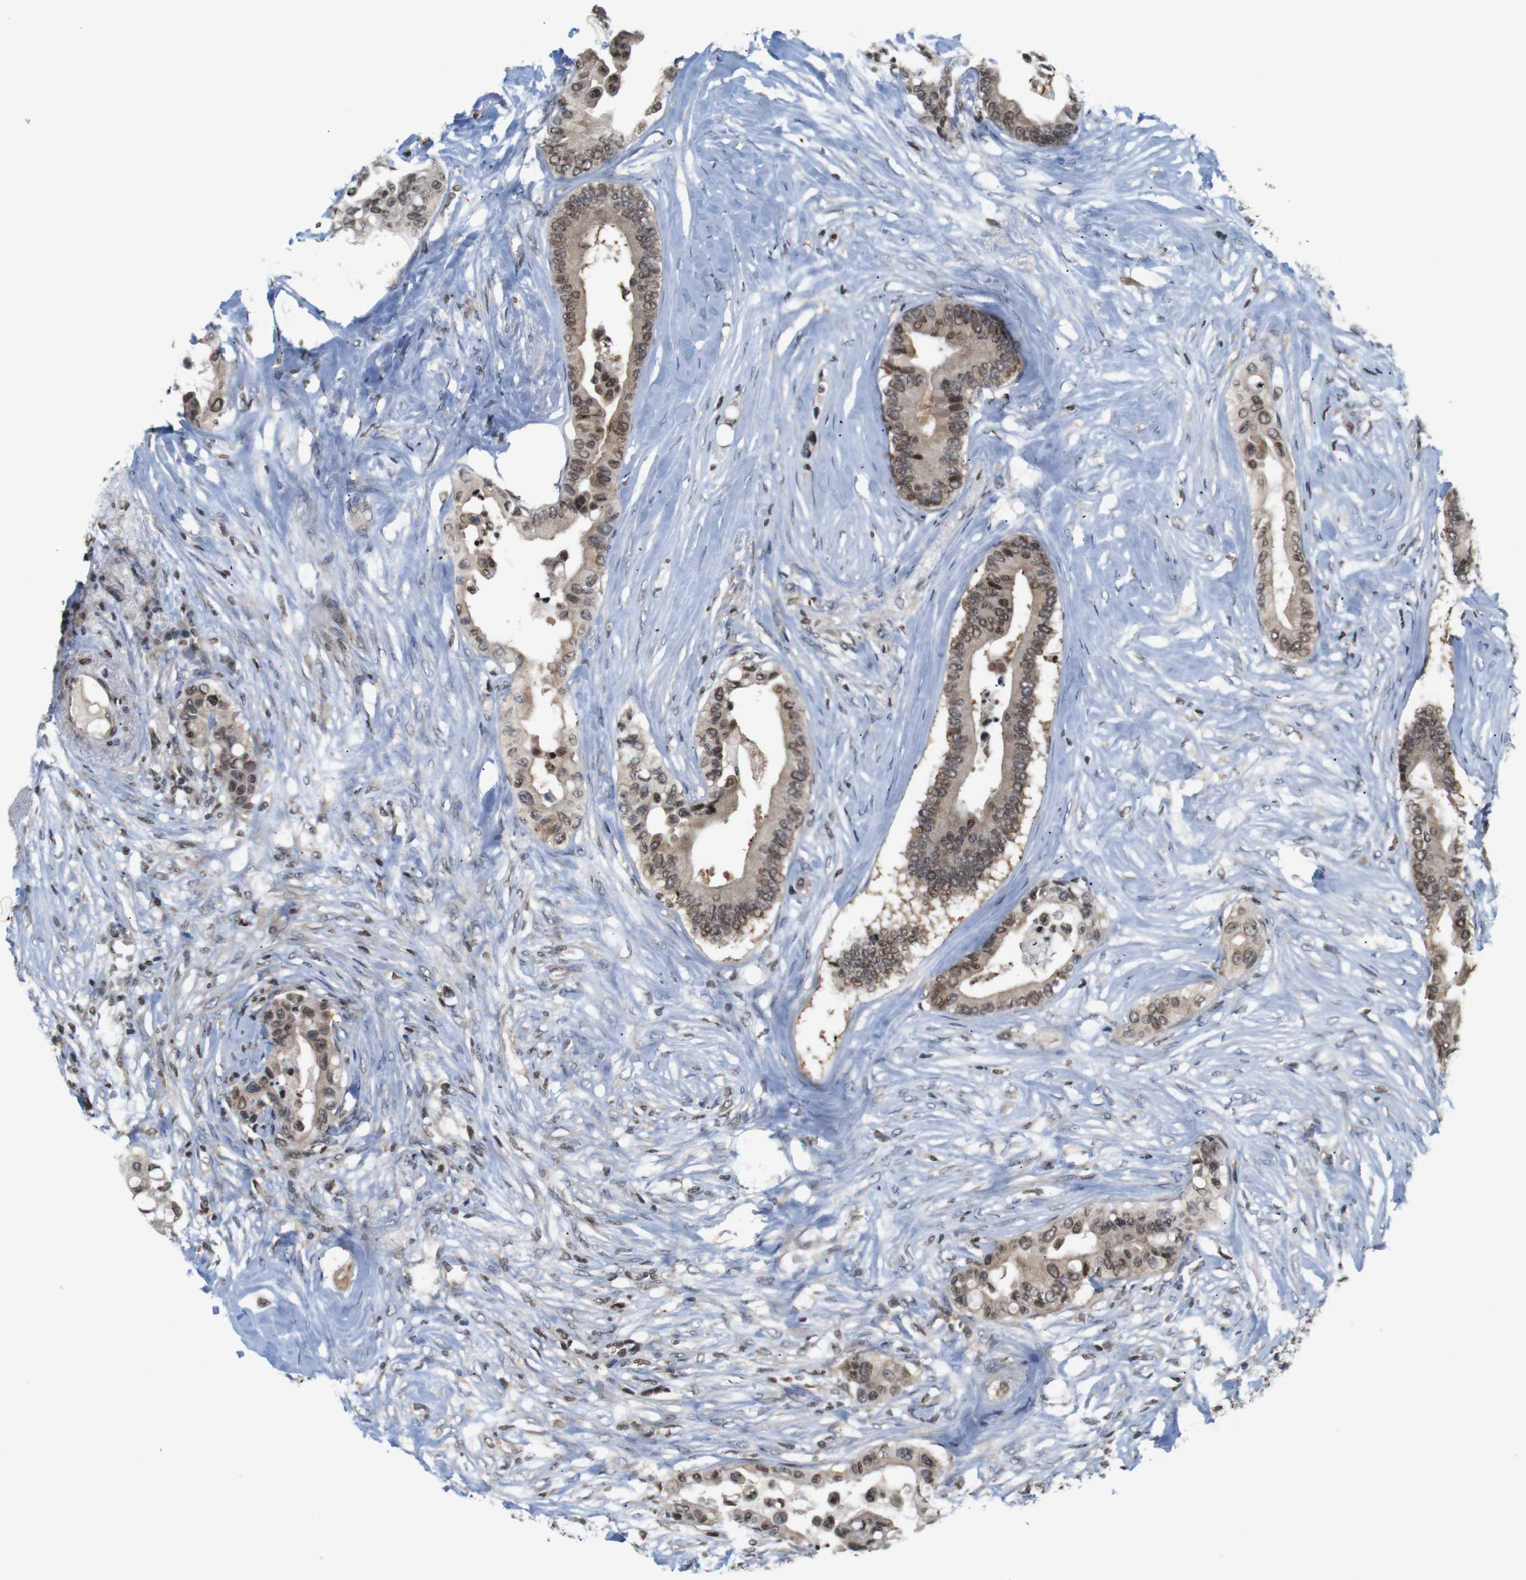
{"staining": {"intensity": "weak", "quantity": ">75%", "location": "cytoplasmic/membranous,nuclear"}, "tissue": "colorectal cancer", "cell_type": "Tumor cells", "image_type": "cancer", "snomed": [{"axis": "morphology", "description": "Normal tissue, NOS"}, {"axis": "morphology", "description": "Adenocarcinoma, NOS"}, {"axis": "topography", "description": "Colon"}], "caption": "Immunohistochemistry (IHC) of human colorectal adenocarcinoma reveals low levels of weak cytoplasmic/membranous and nuclear staining in about >75% of tumor cells.", "gene": "MBD1", "patient": {"sex": "male", "age": 82}}